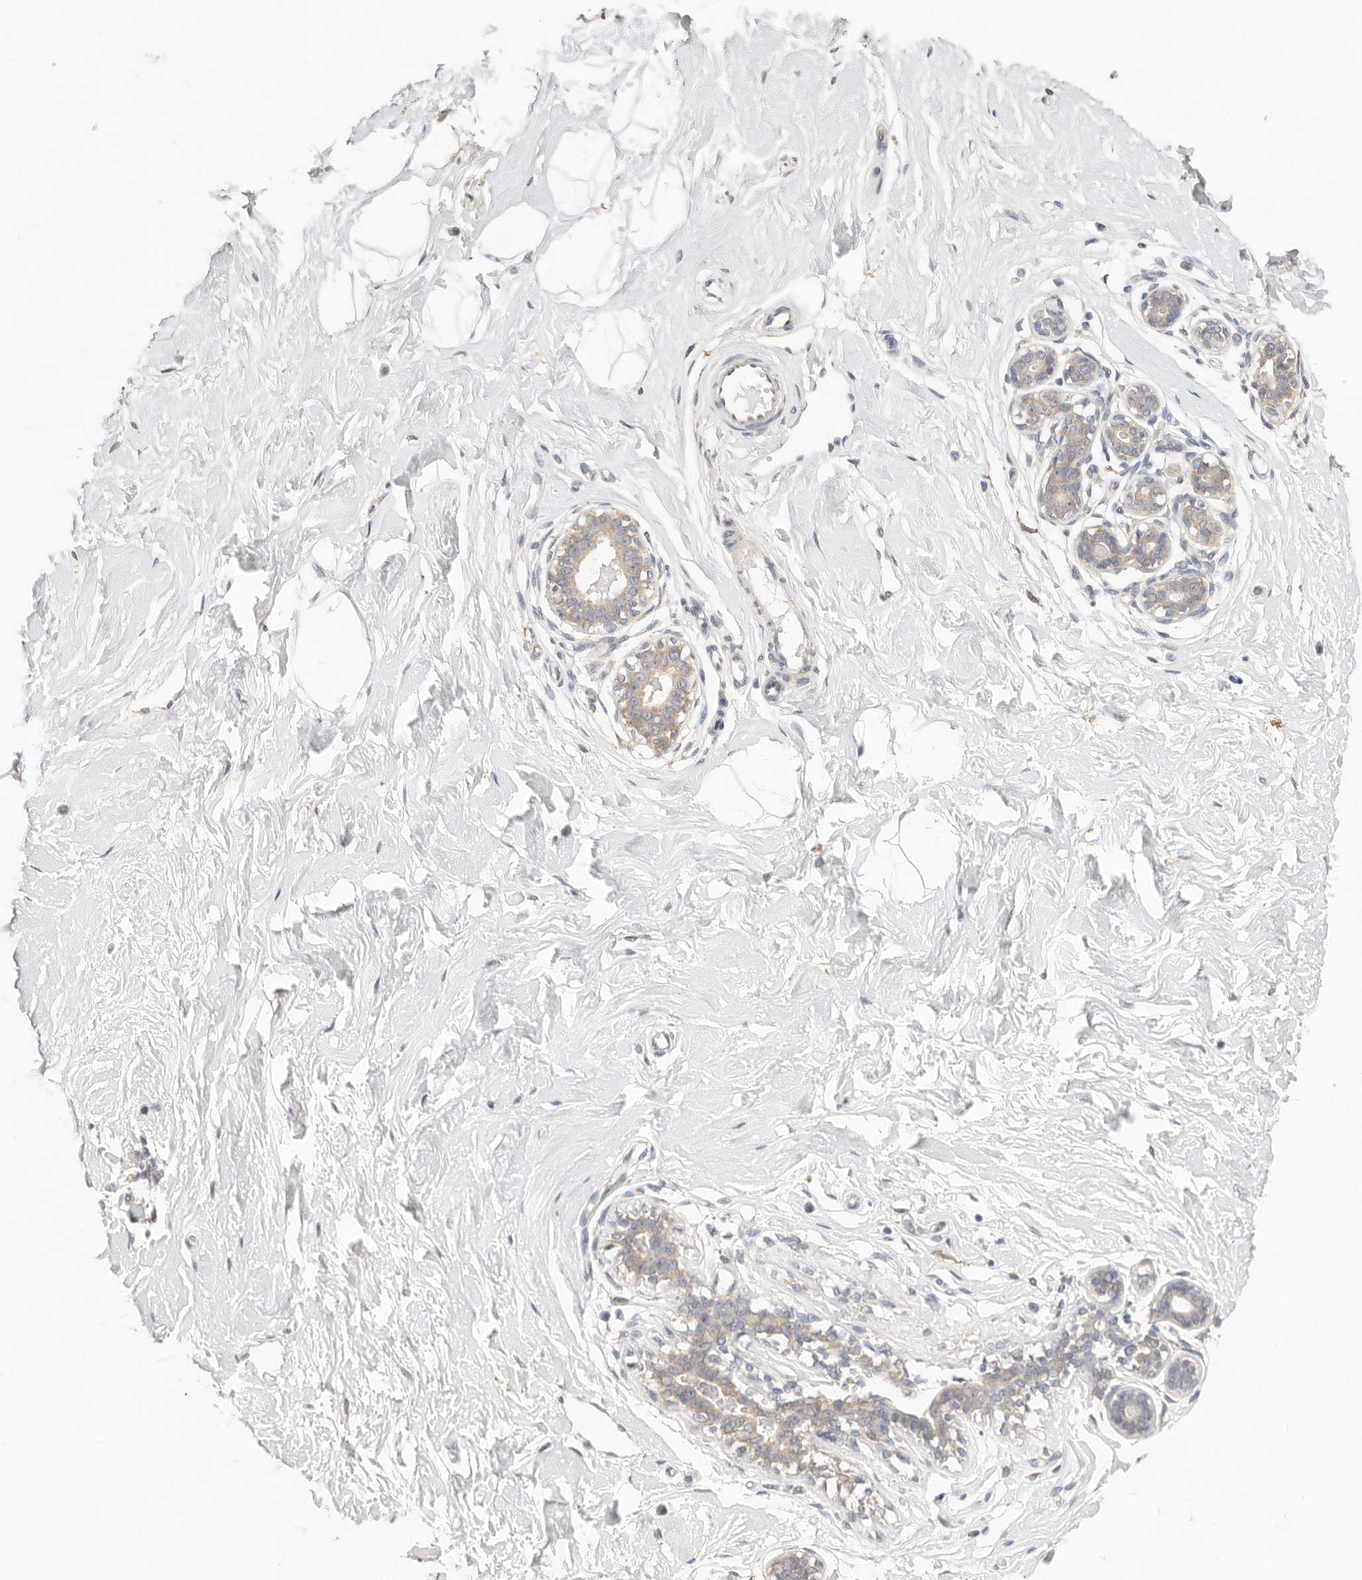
{"staining": {"intensity": "negative", "quantity": "none", "location": "none"}, "tissue": "breast", "cell_type": "Adipocytes", "image_type": "normal", "snomed": [{"axis": "morphology", "description": "Normal tissue, NOS"}, {"axis": "morphology", "description": "Adenoma, NOS"}, {"axis": "topography", "description": "Breast"}], "caption": "The micrograph demonstrates no staining of adipocytes in unremarkable breast.", "gene": "AFDN", "patient": {"sex": "female", "age": 23}}